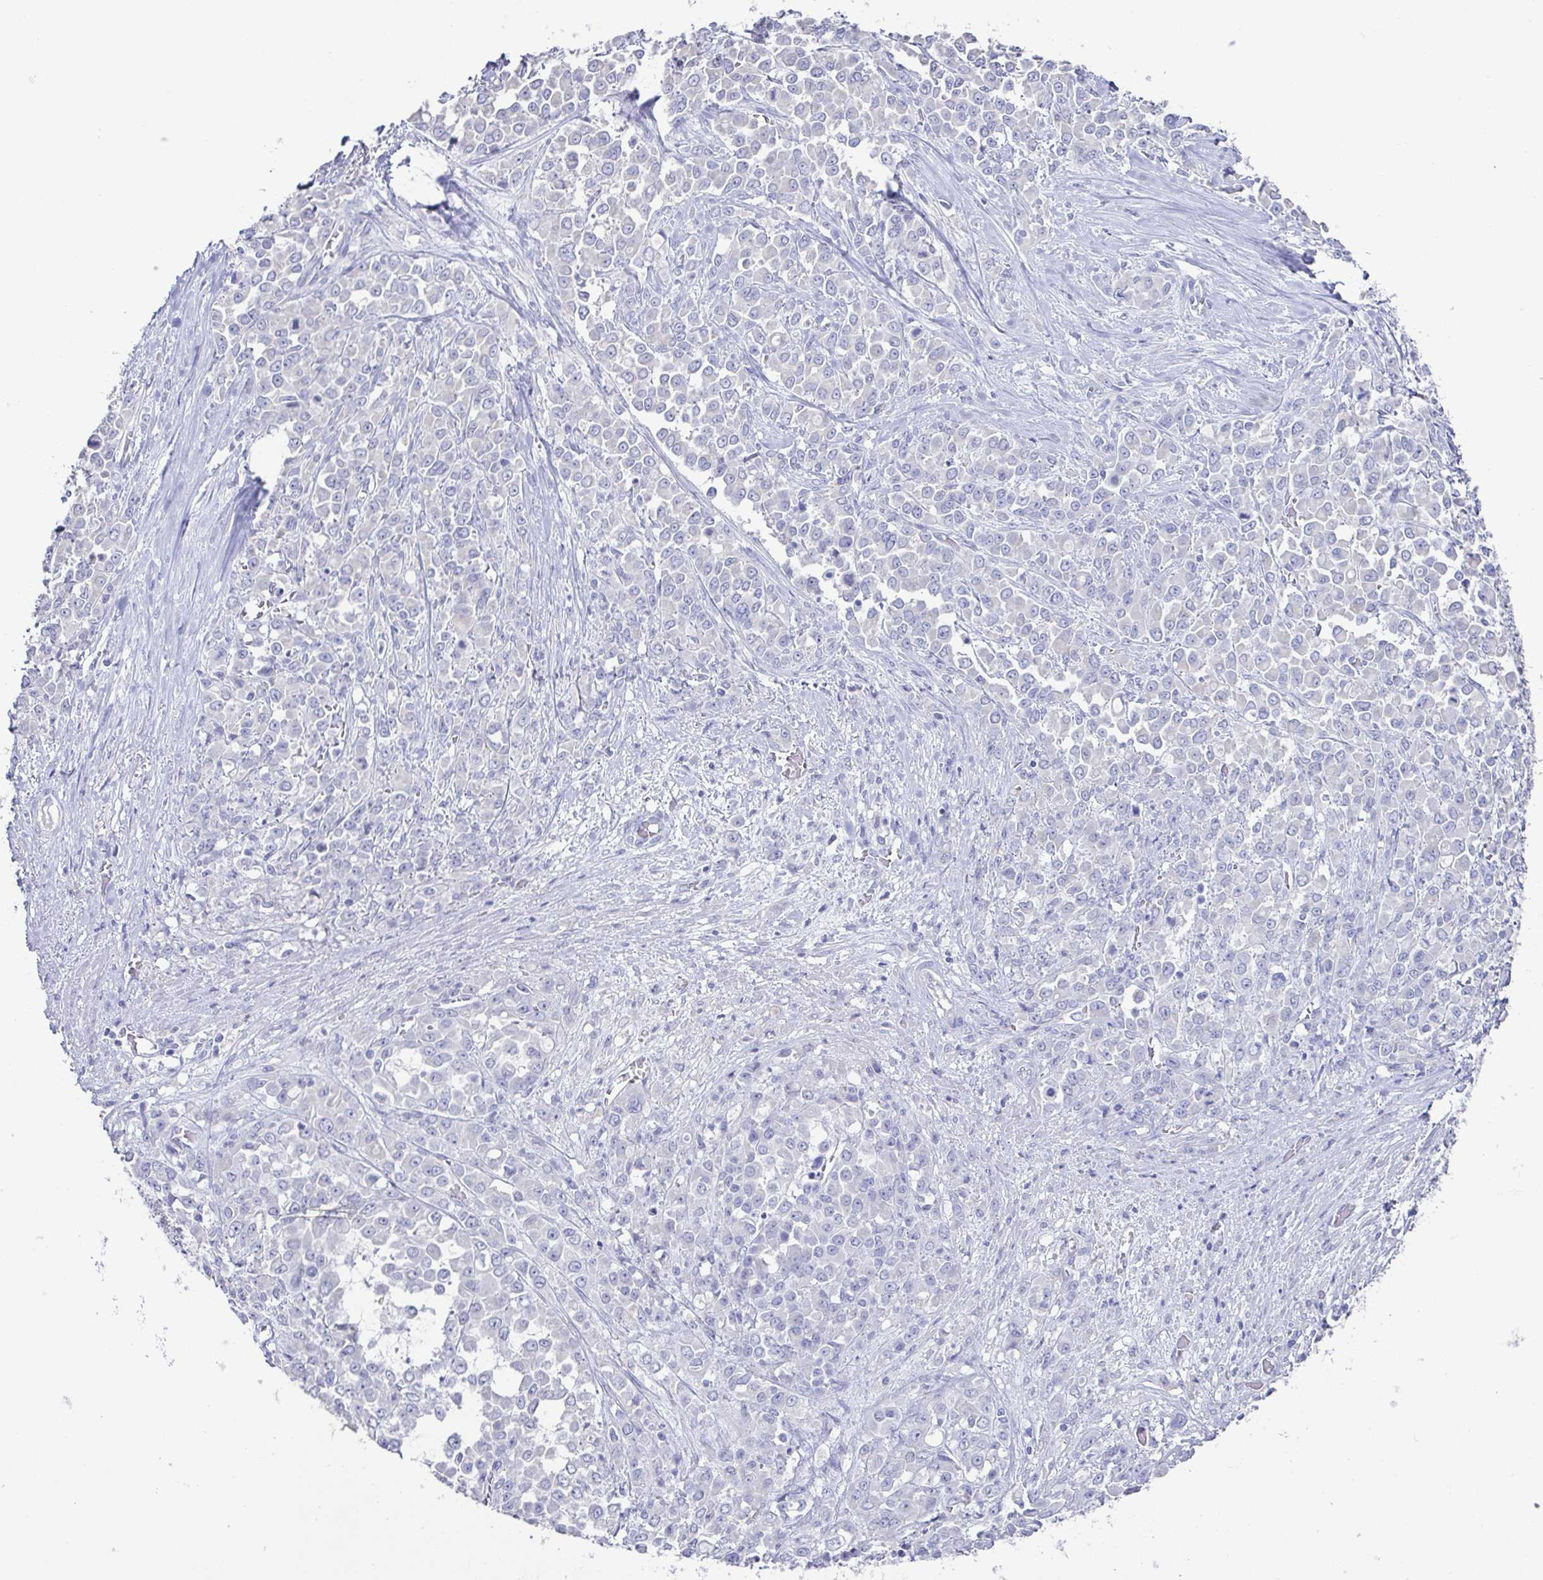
{"staining": {"intensity": "negative", "quantity": "none", "location": "none"}, "tissue": "stomach cancer", "cell_type": "Tumor cells", "image_type": "cancer", "snomed": [{"axis": "morphology", "description": "Adenocarcinoma, NOS"}, {"axis": "topography", "description": "Stomach"}], "caption": "Immunohistochemistry image of stomach cancer (adenocarcinoma) stained for a protein (brown), which demonstrates no staining in tumor cells.", "gene": "RDH11", "patient": {"sex": "female", "age": 76}}